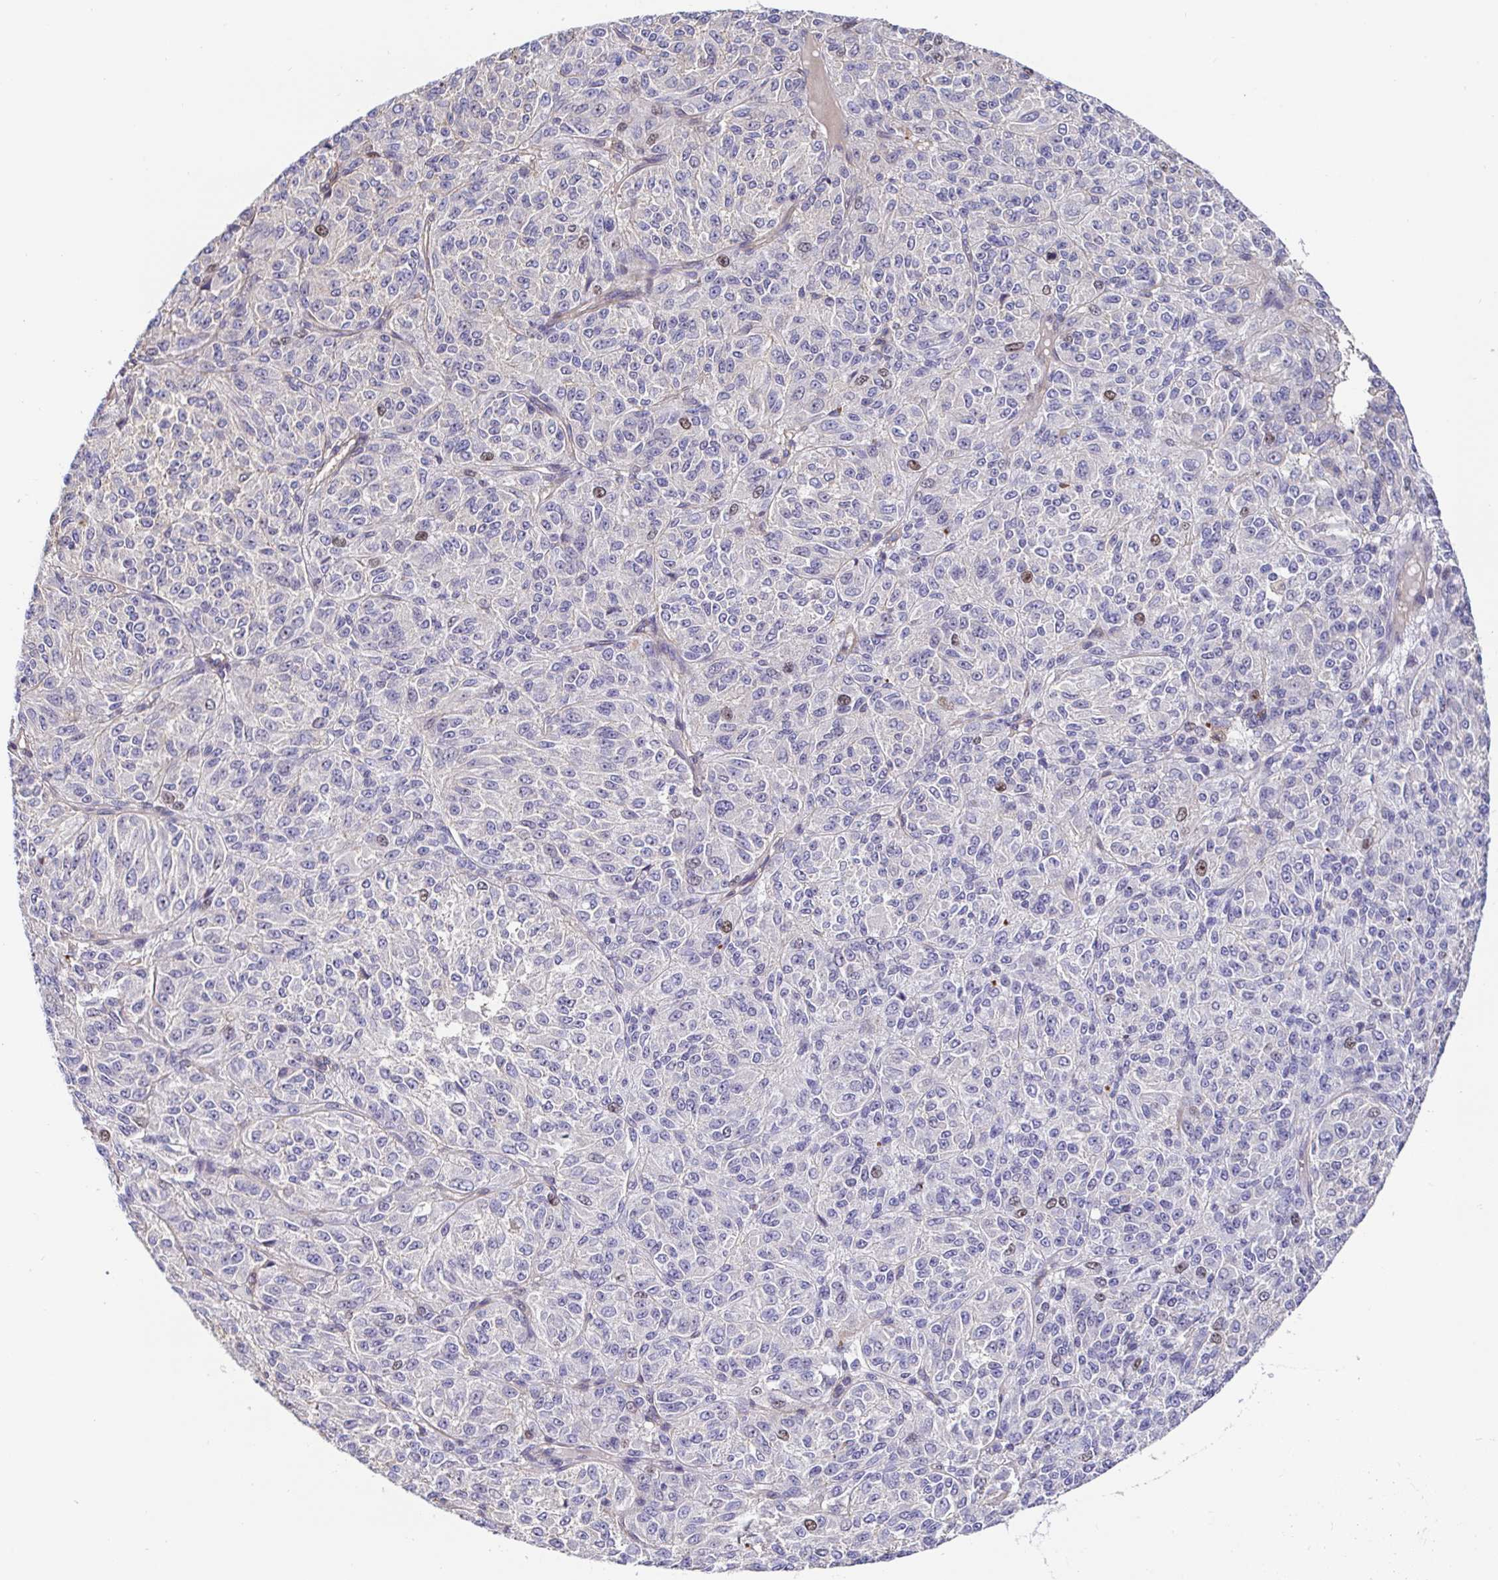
{"staining": {"intensity": "negative", "quantity": "none", "location": "none"}, "tissue": "melanoma", "cell_type": "Tumor cells", "image_type": "cancer", "snomed": [{"axis": "morphology", "description": "Malignant melanoma, Metastatic site"}, {"axis": "topography", "description": "Brain"}], "caption": "Immunohistochemistry image of neoplastic tissue: human melanoma stained with DAB shows no significant protein staining in tumor cells. Brightfield microscopy of immunohistochemistry (IHC) stained with DAB (3,3'-diaminobenzidine) (brown) and hematoxylin (blue), captured at high magnification.", "gene": "TIMELESS", "patient": {"sex": "female", "age": 56}}